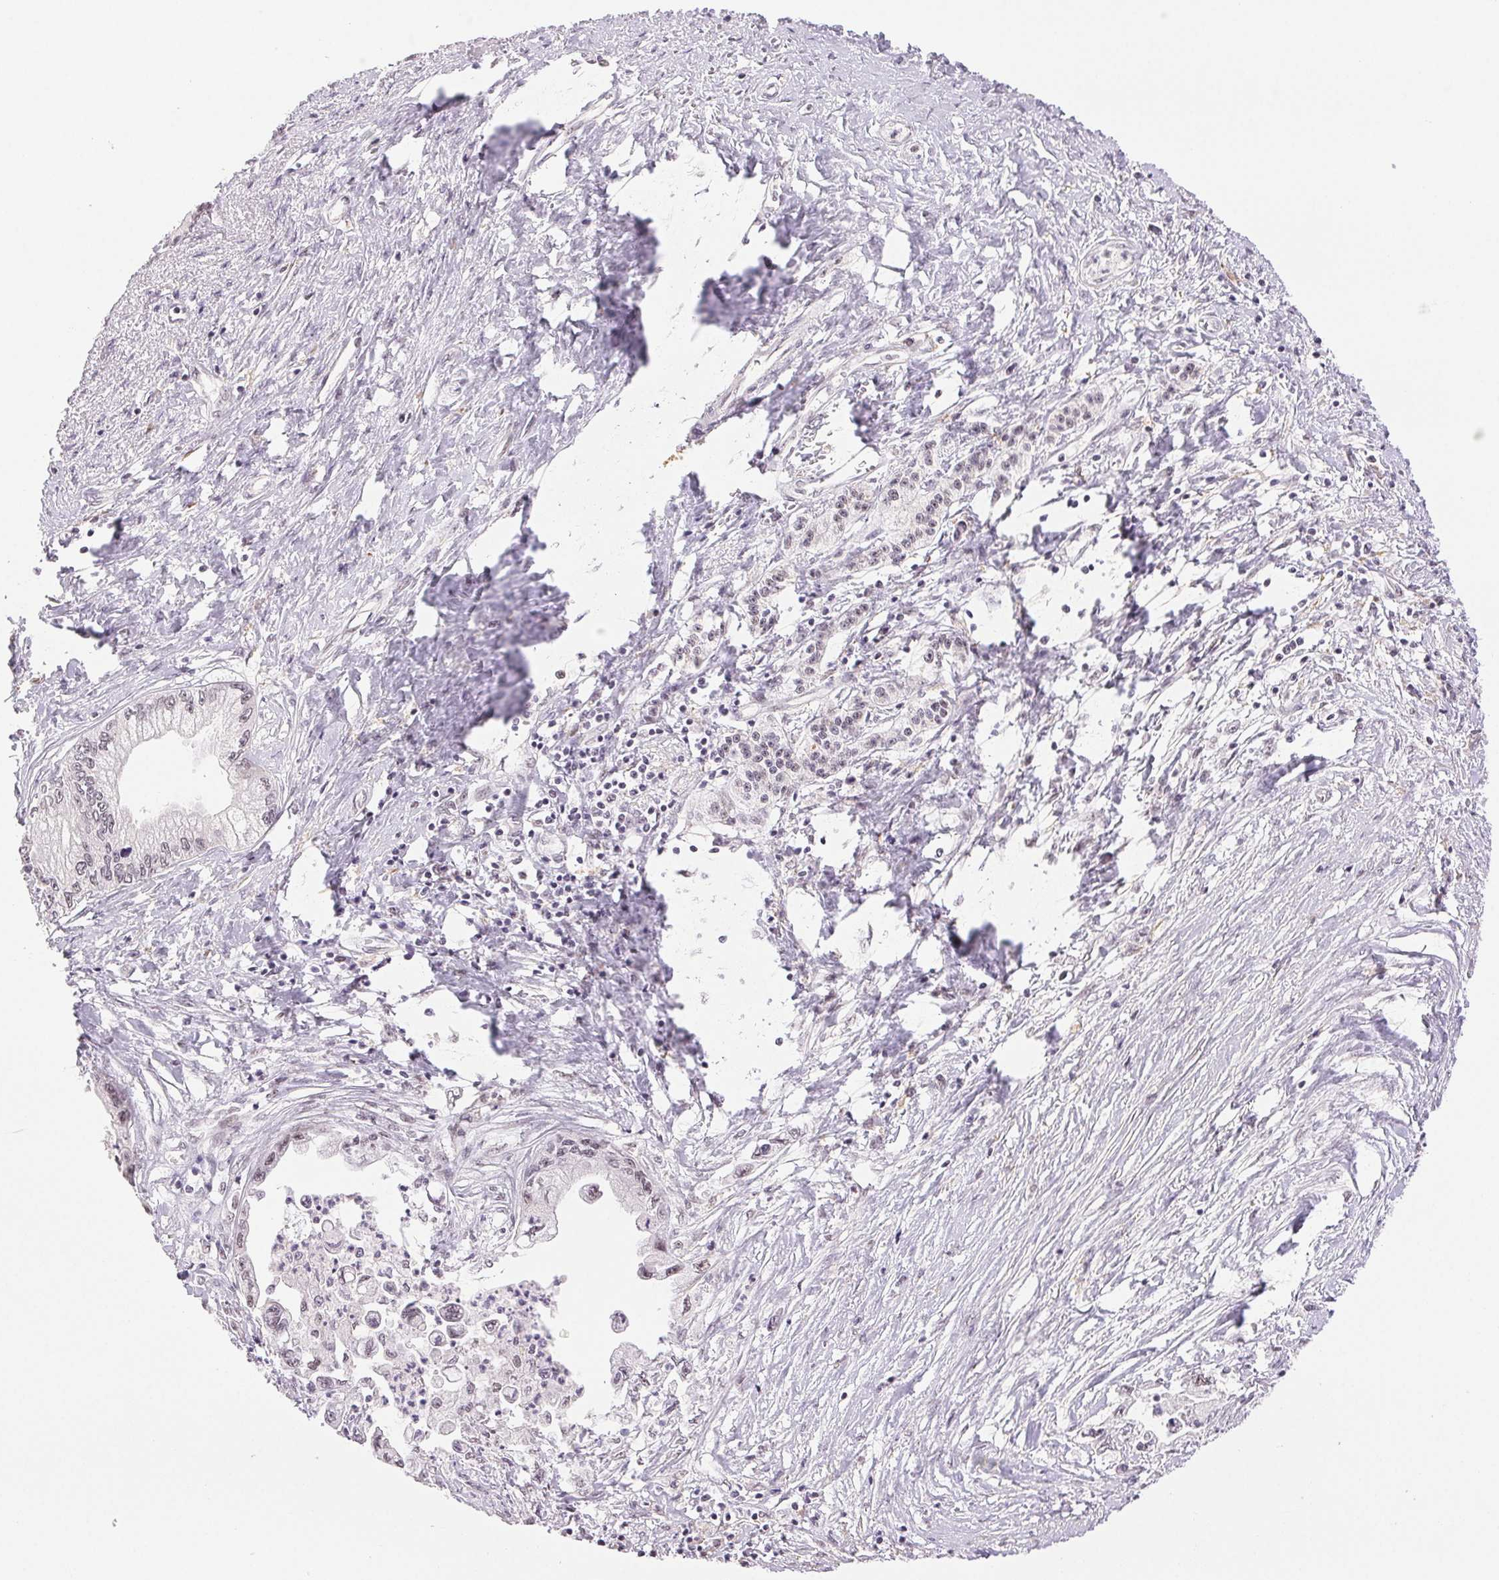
{"staining": {"intensity": "negative", "quantity": "none", "location": "none"}, "tissue": "pancreatic cancer", "cell_type": "Tumor cells", "image_type": "cancer", "snomed": [{"axis": "morphology", "description": "Adenocarcinoma, NOS"}, {"axis": "topography", "description": "Pancreas"}], "caption": "This is a image of immunohistochemistry (IHC) staining of pancreatic cancer, which shows no positivity in tumor cells.", "gene": "PRPF18", "patient": {"sex": "male", "age": 61}}